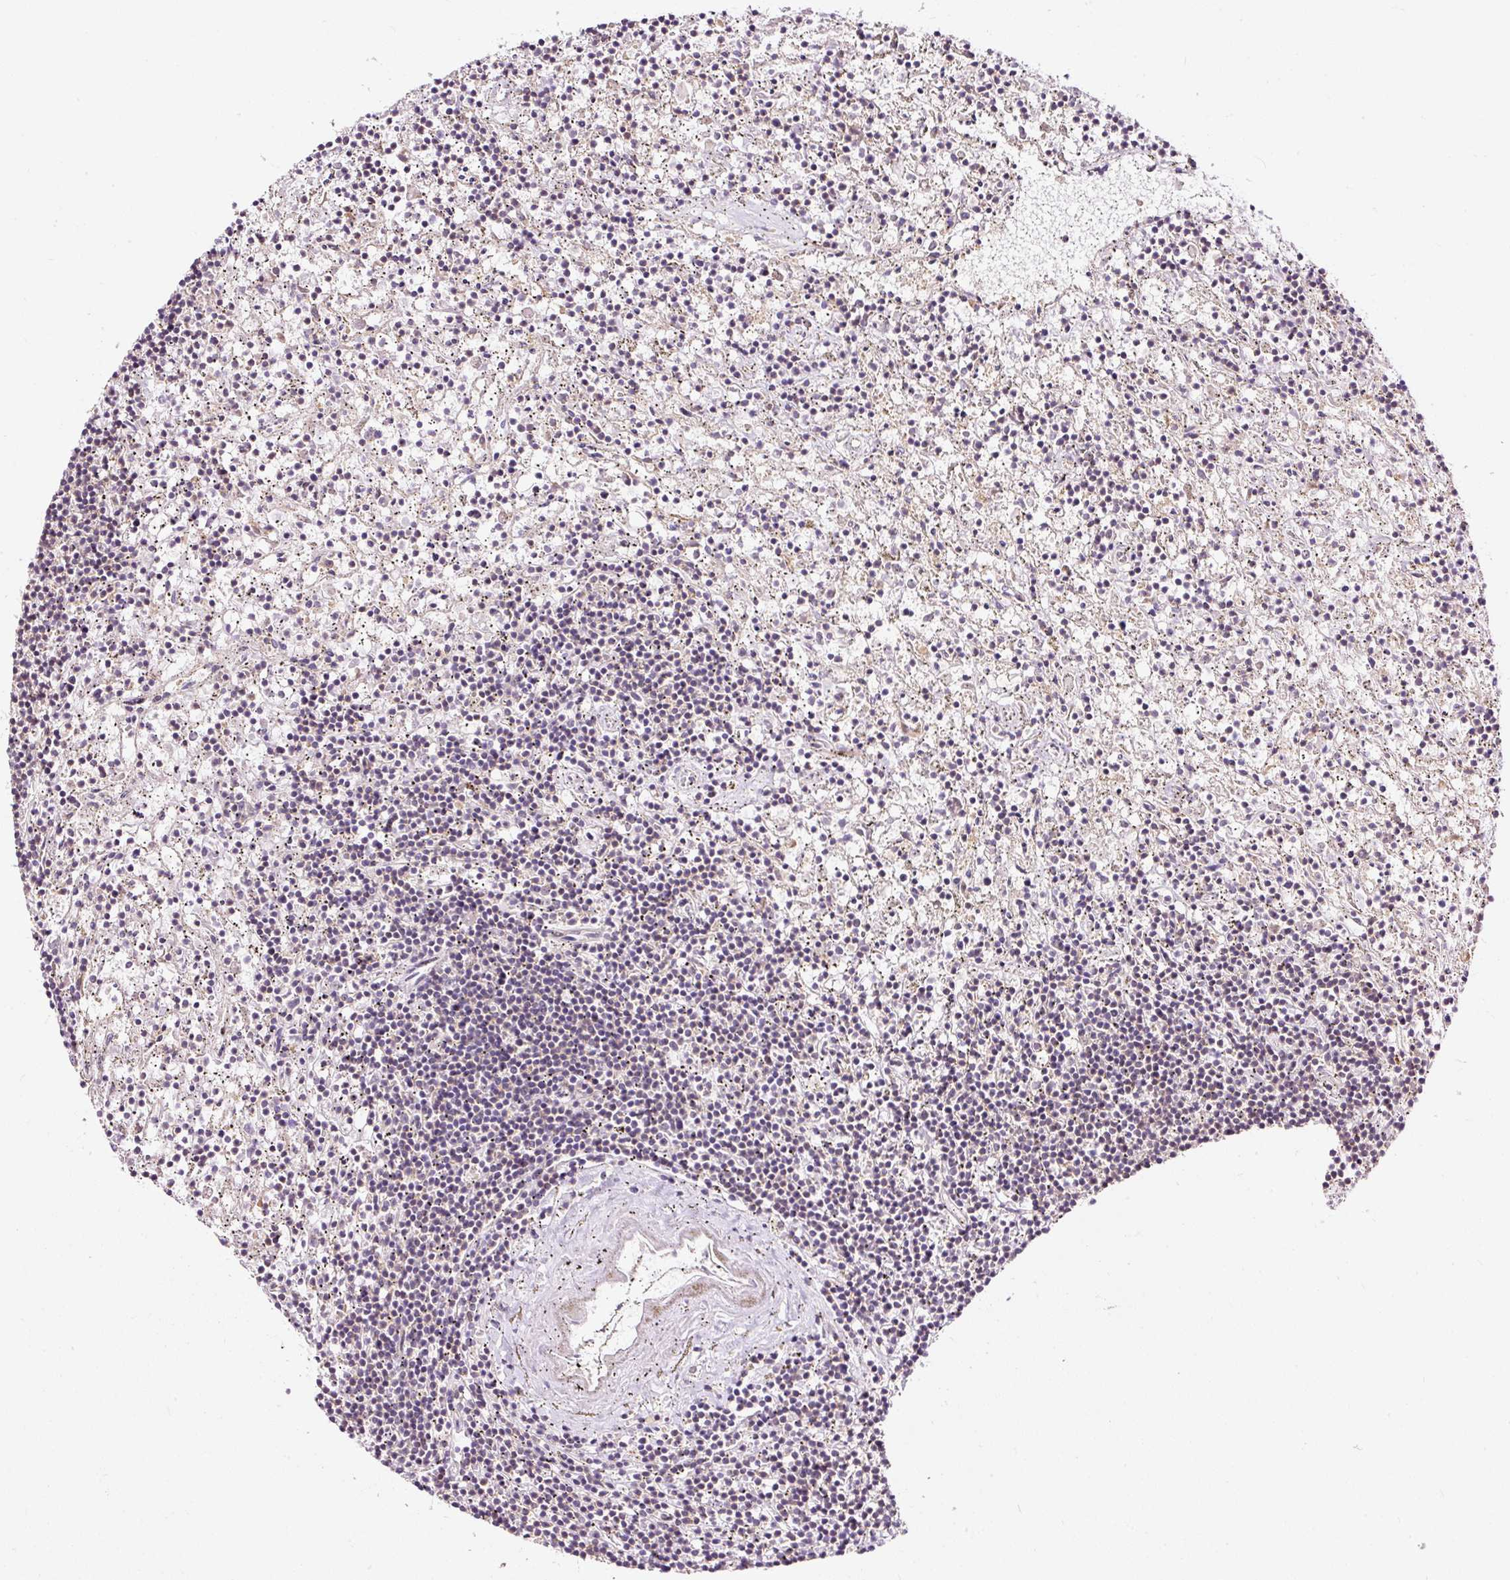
{"staining": {"intensity": "negative", "quantity": "none", "location": "none"}, "tissue": "lymphoma", "cell_type": "Tumor cells", "image_type": "cancer", "snomed": [{"axis": "morphology", "description": "Malignant lymphoma, non-Hodgkin's type, Low grade"}, {"axis": "topography", "description": "Spleen"}], "caption": "An IHC histopathology image of lymphoma is shown. There is no staining in tumor cells of lymphoma.", "gene": "BOLA3", "patient": {"sex": "male", "age": 76}}